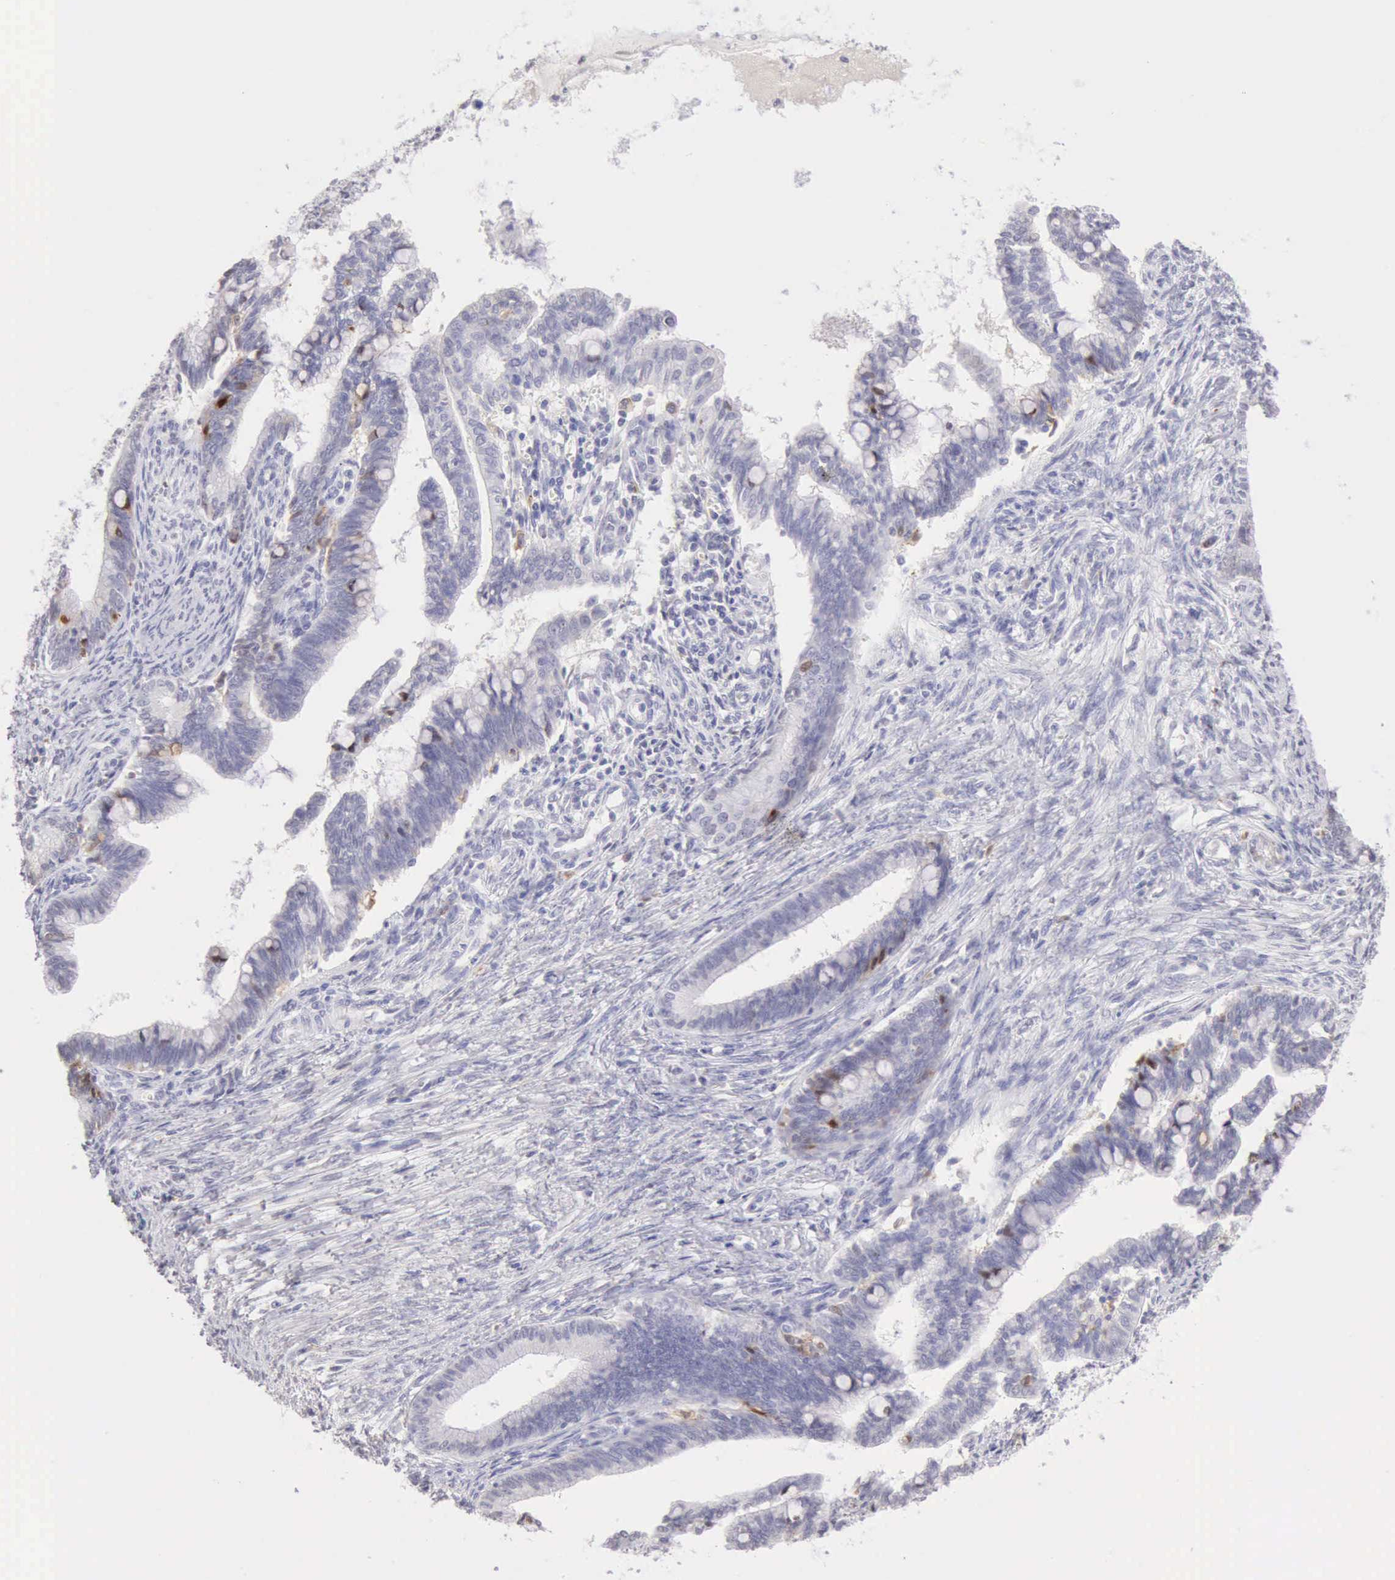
{"staining": {"intensity": "negative", "quantity": "none", "location": "none"}, "tissue": "cervical cancer", "cell_type": "Tumor cells", "image_type": "cancer", "snomed": [{"axis": "morphology", "description": "Adenocarcinoma, NOS"}, {"axis": "topography", "description": "Cervix"}], "caption": "IHC image of neoplastic tissue: human cervical adenocarcinoma stained with DAB (3,3'-diaminobenzidine) reveals no significant protein positivity in tumor cells.", "gene": "RNASE1", "patient": {"sex": "female", "age": 36}}